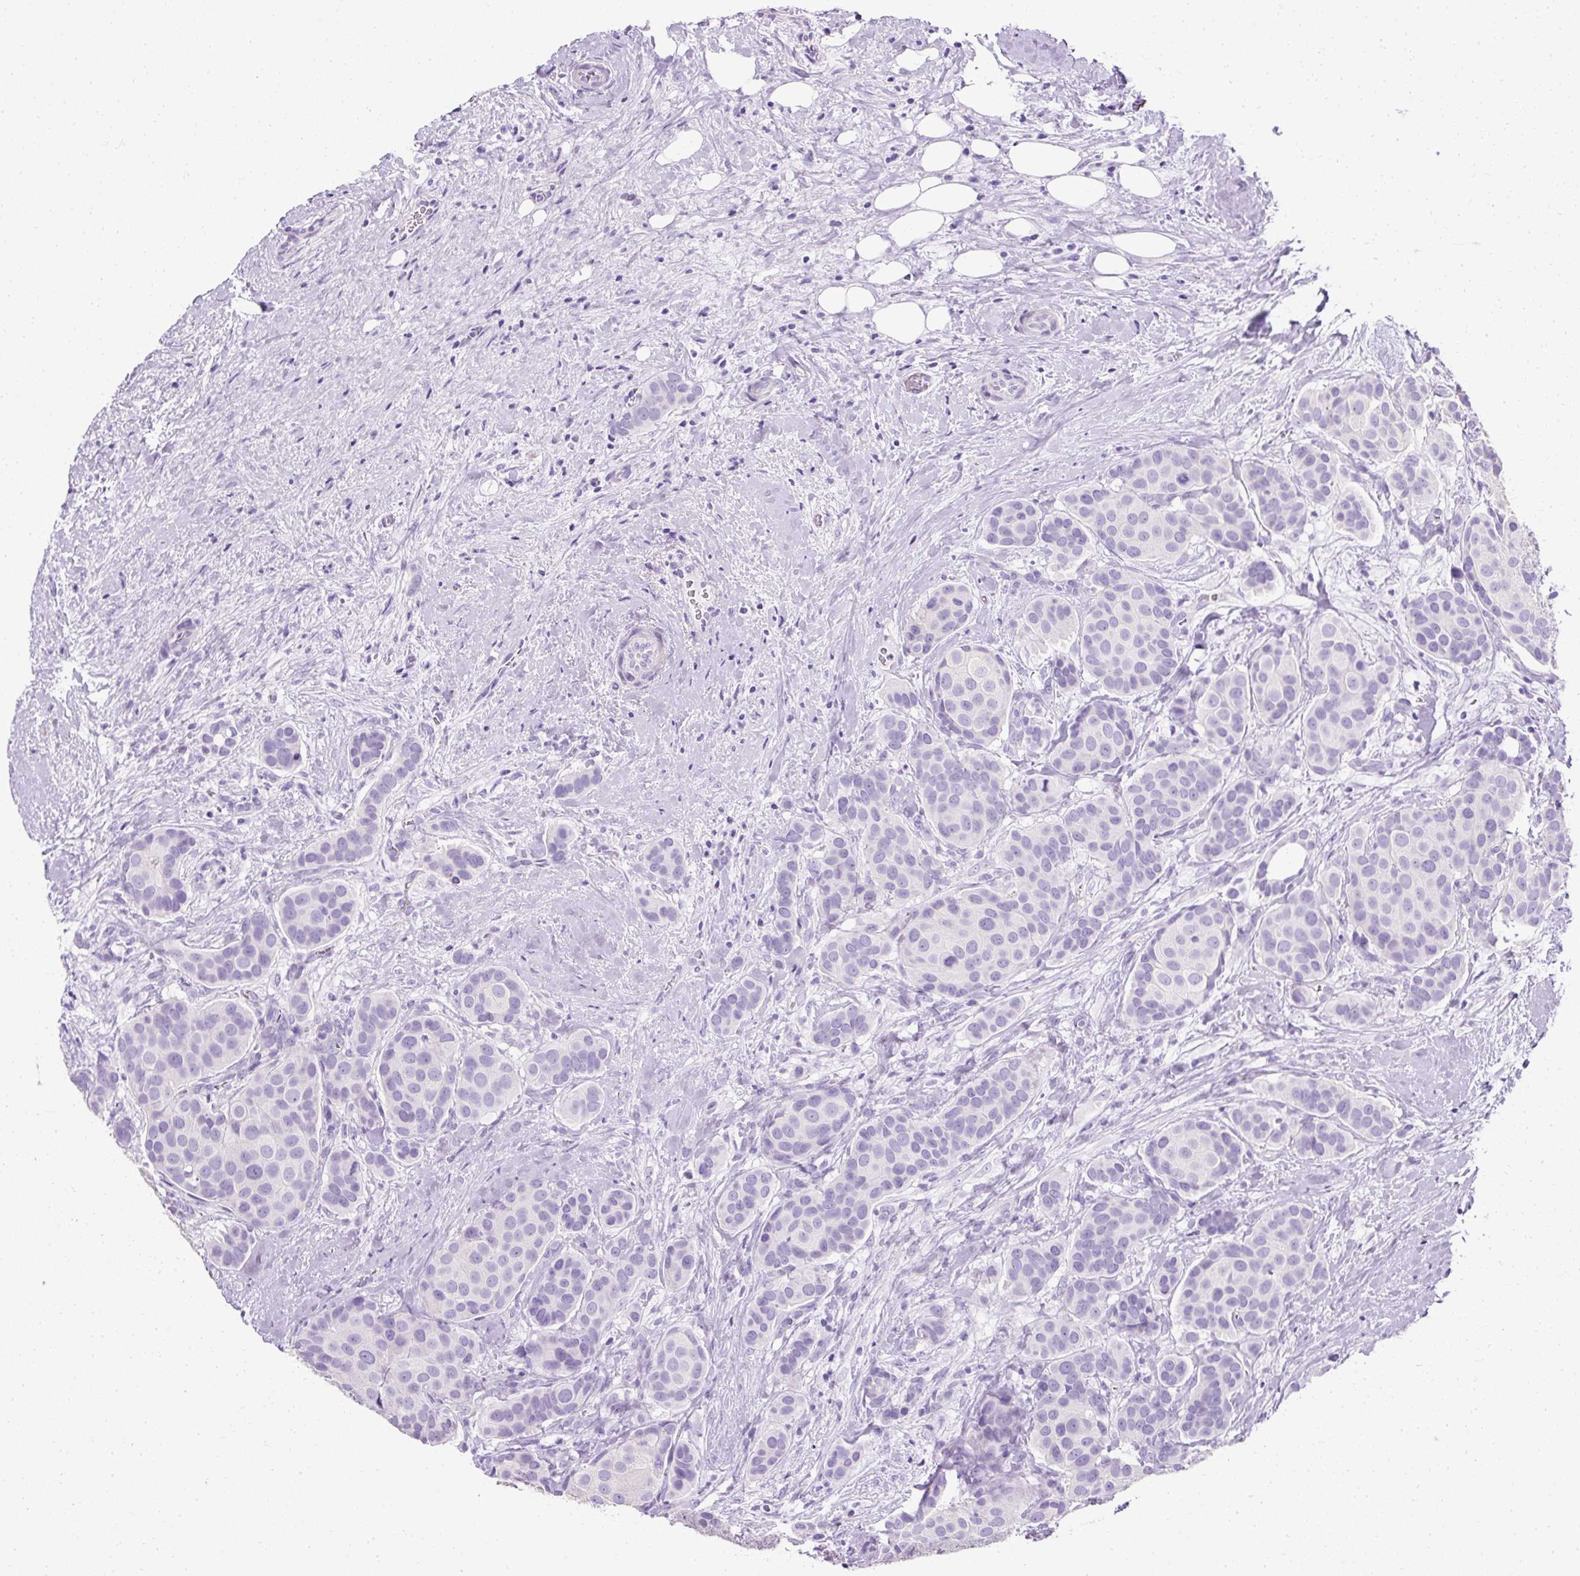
{"staining": {"intensity": "negative", "quantity": "none", "location": "none"}, "tissue": "breast cancer", "cell_type": "Tumor cells", "image_type": "cancer", "snomed": [{"axis": "morphology", "description": "Duct carcinoma"}, {"axis": "topography", "description": "Breast"}], "caption": "The histopathology image exhibits no staining of tumor cells in intraductal carcinoma (breast). (Immunohistochemistry (ihc), brightfield microscopy, high magnification).", "gene": "C2CD4C", "patient": {"sex": "female", "age": 70}}